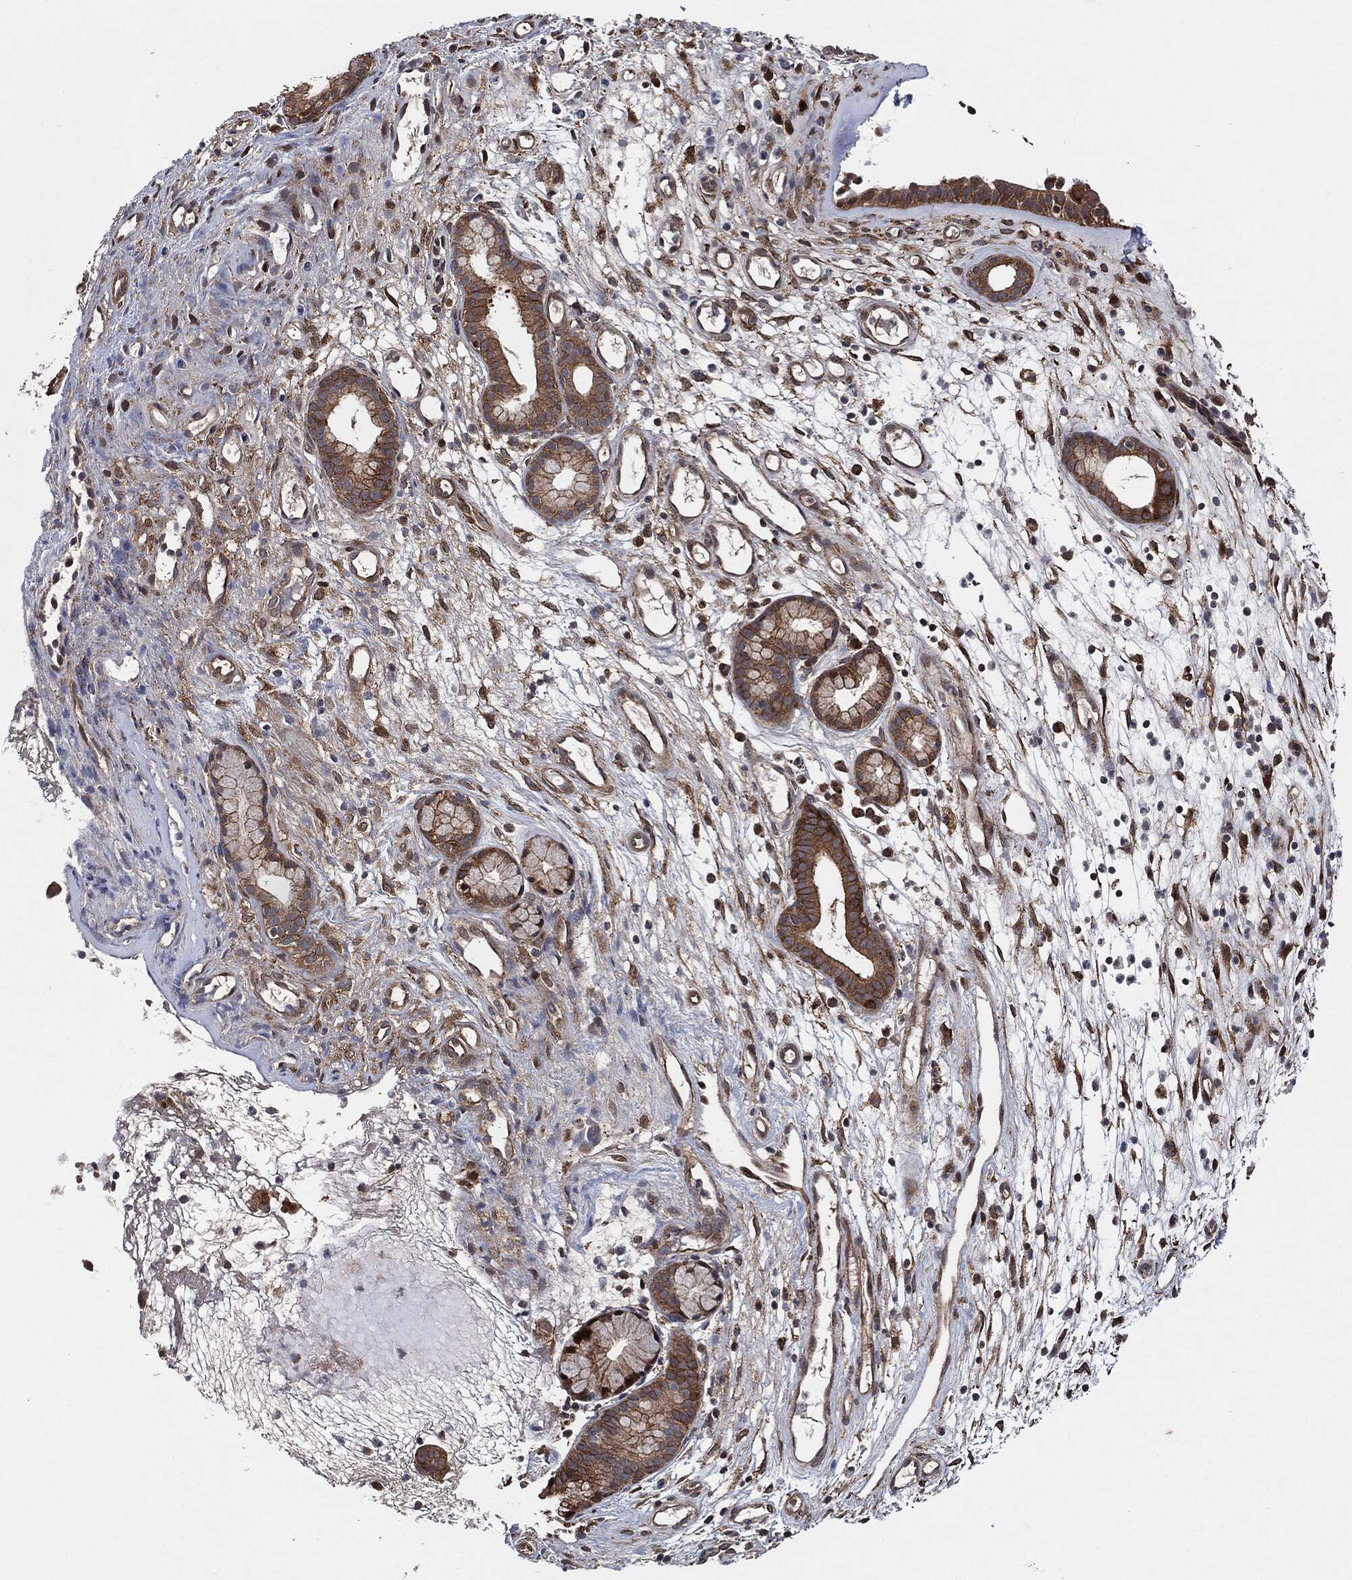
{"staining": {"intensity": "strong", "quantity": ">75%", "location": "cytoplasmic/membranous"}, "tissue": "nasopharynx", "cell_type": "Respiratory epithelial cells", "image_type": "normal", "snomed": [{"axis": "morphology", "description": "Normal tissue, NOS"}, {"axis": "morphology", "description": "Polyp, NOS"}, {"axis": "topography", "description": "Nasopharynx"}], "caption": "Protein staining by immunohistochemistry (IHC) displays strong cytoplasmic/membranous staining in about >75% of respiratory epithelial cells in normal nasopharynx.", "gene": "BCAR1", "patient": {"sex": "female", "age": 56}}